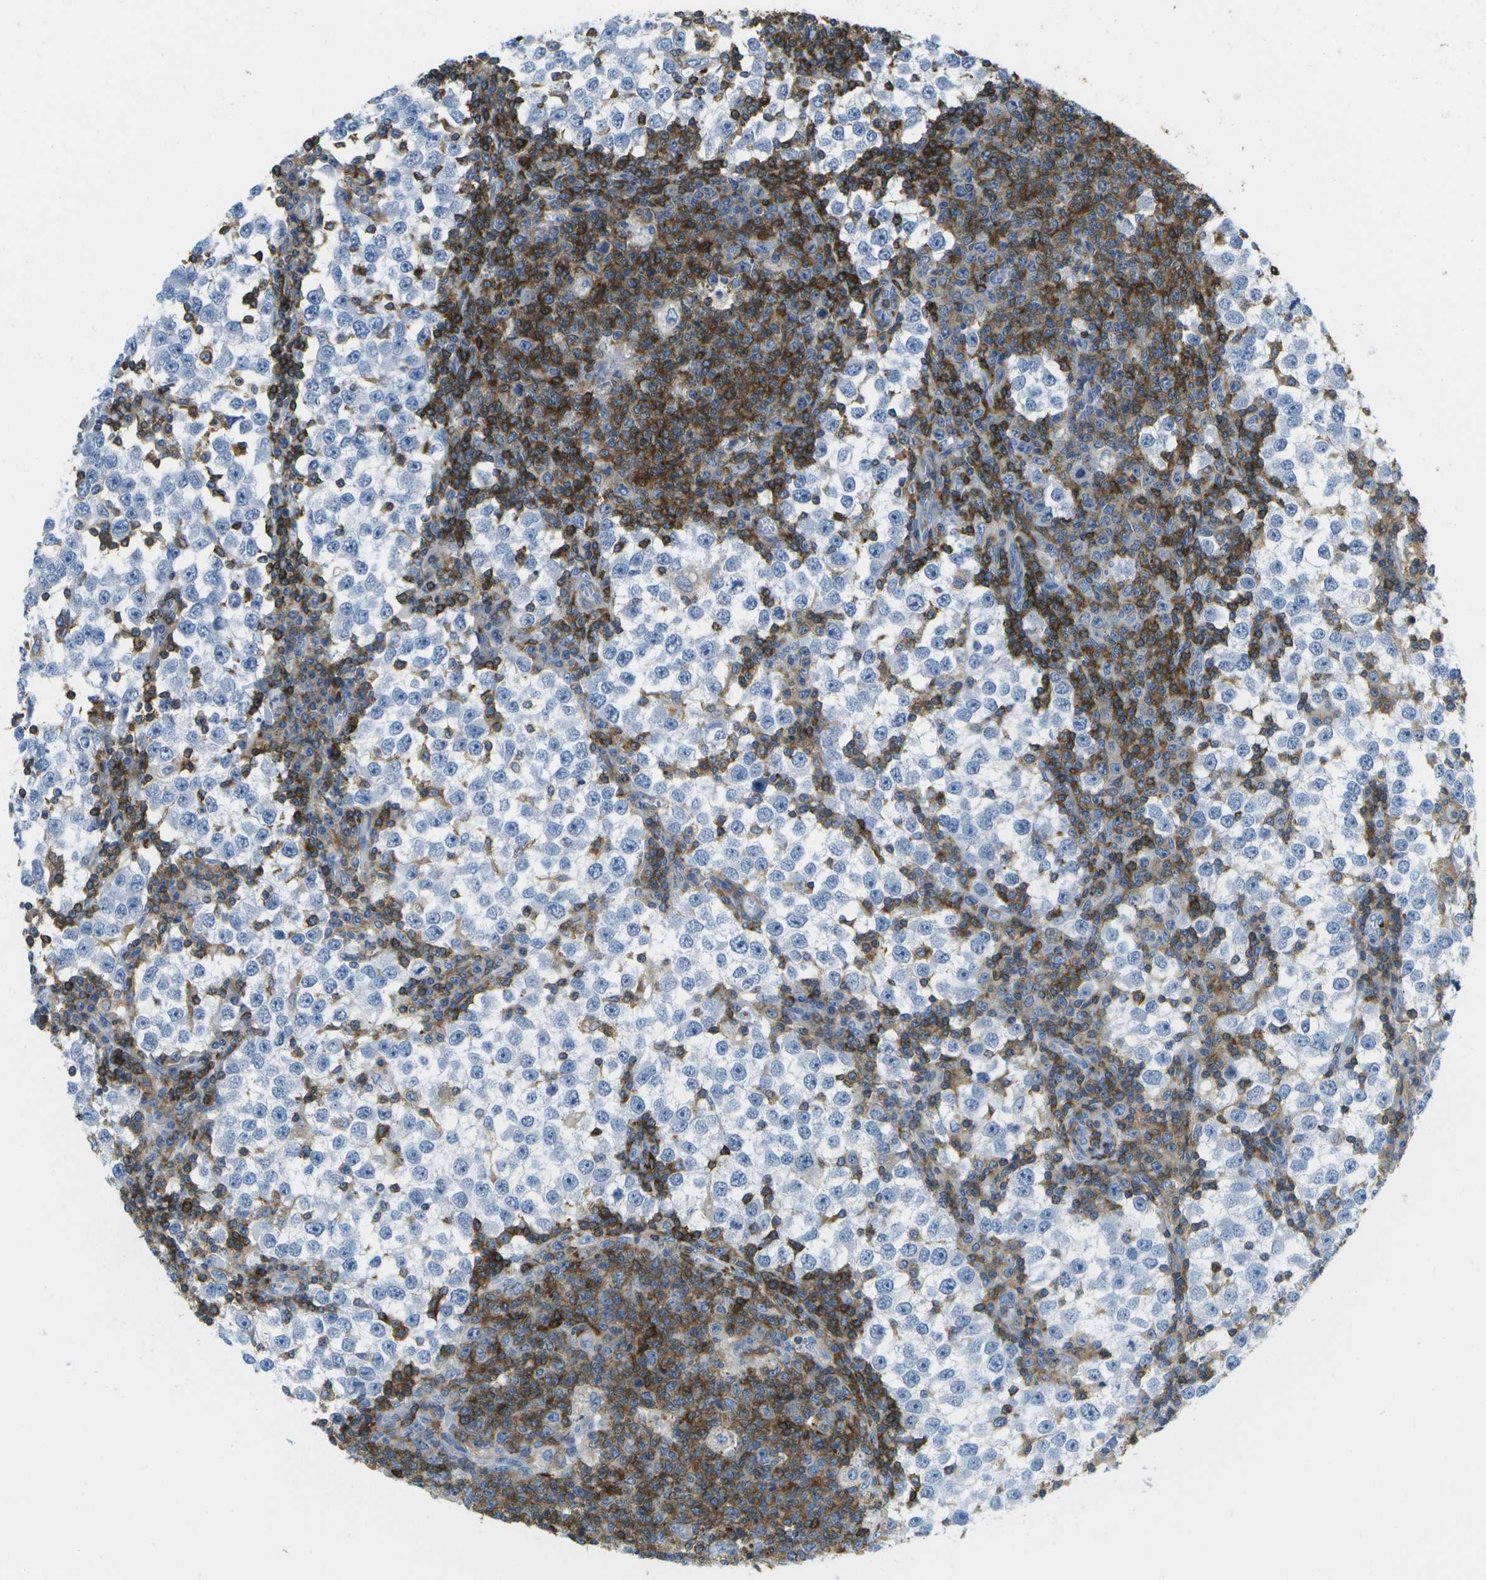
{"staining": {"intensity": "negative", "quantity": "none", "location": "none"}, "tissue": "testis cancer", "cell_type": "Tumor cells", "image_type": "cancer", "snomed": [{"axis": "morphology", "description": "Seminoma, NOS"}, {"axis": "topography", "description": "Testis"}], "caption": "DAB (3,3'-diaminobenzidine) immunohistochemical staining of human testis seminoma demonstrates no significant positivity in tumor cells.", "gene": "RCSD1", "patient": {"sex": "male", "age": 65}}